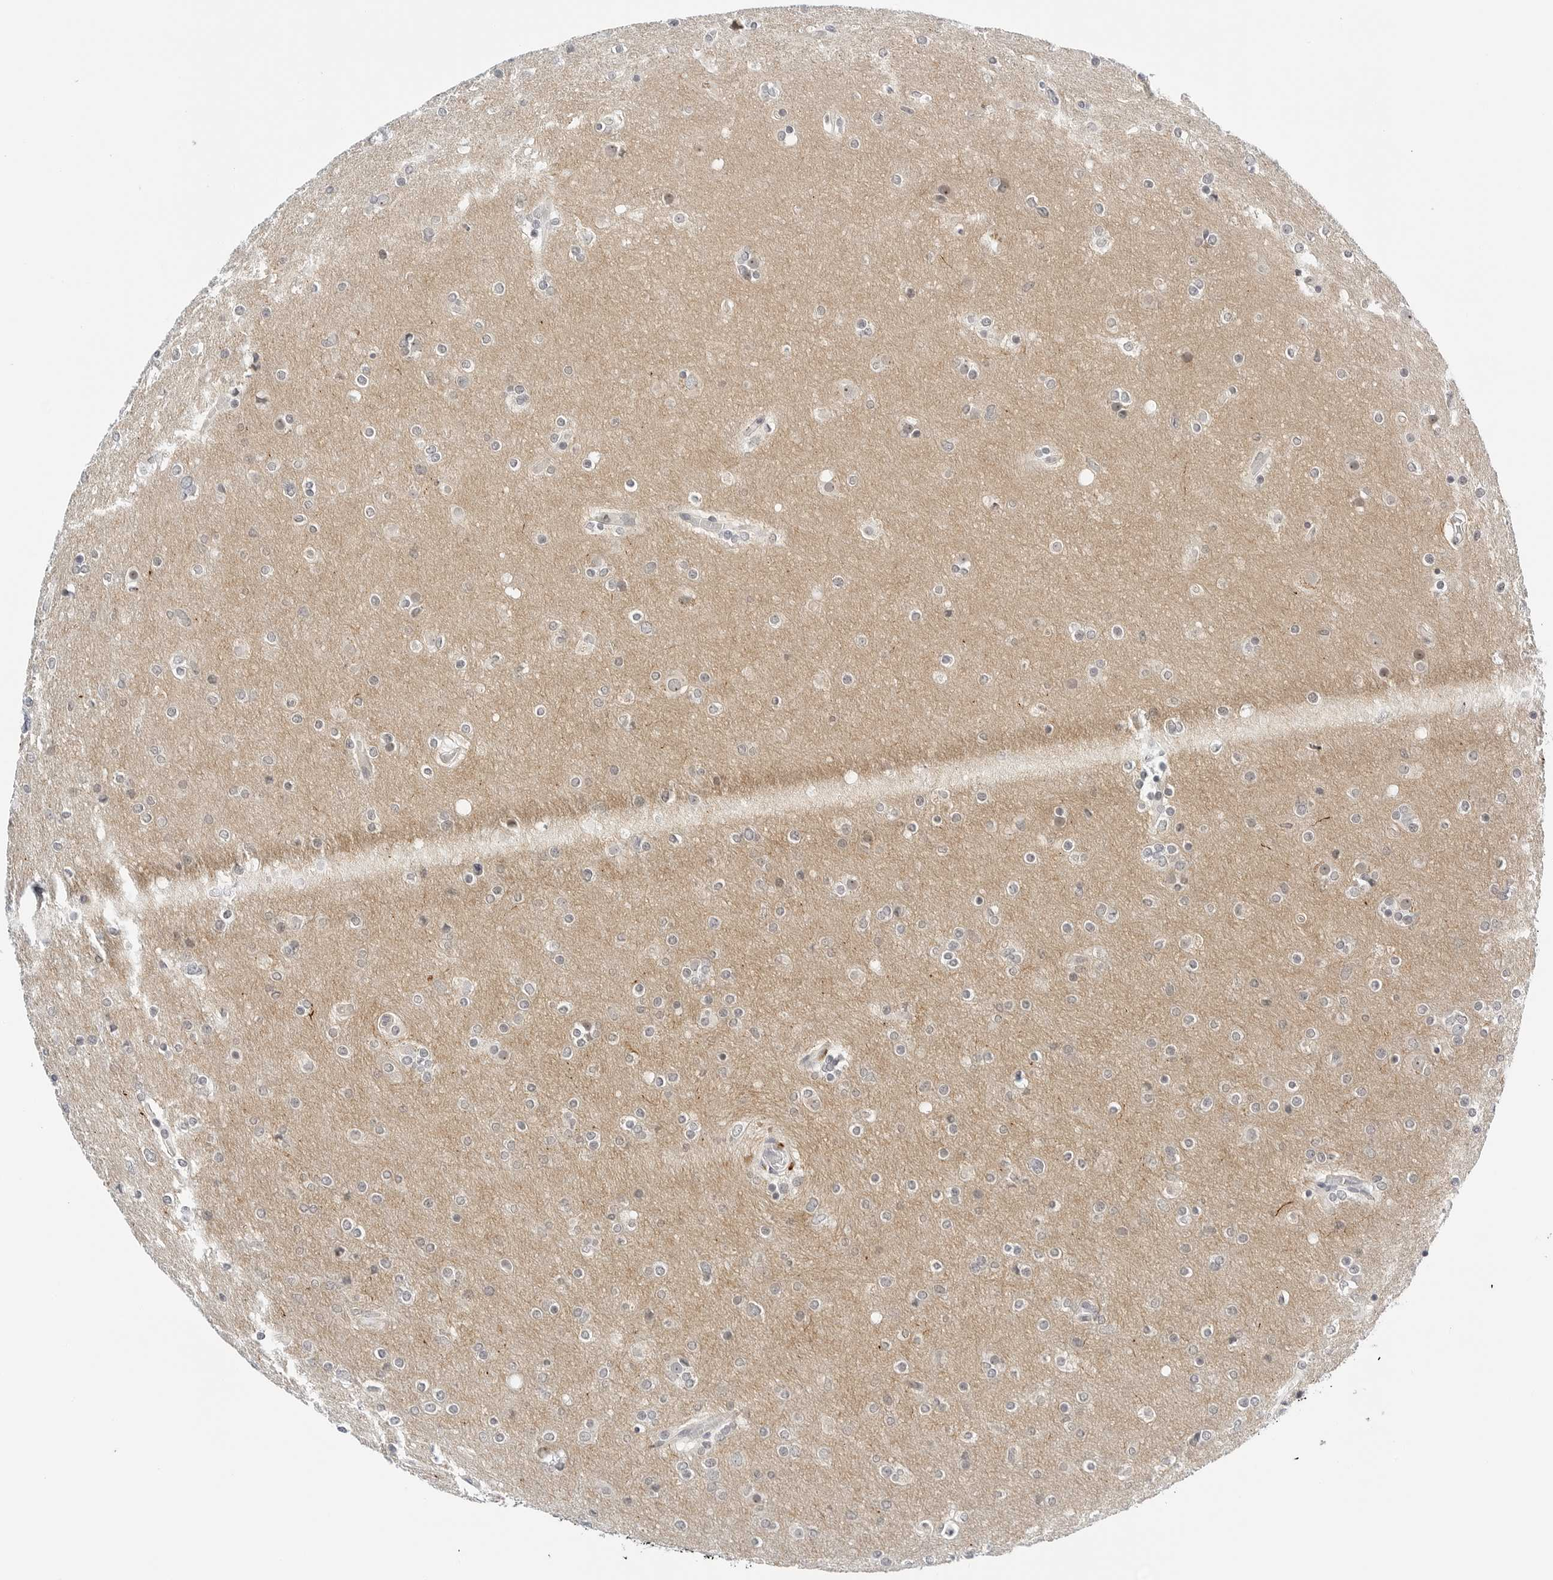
{"staining": {"intensity": "negative", "quantity": "none", "location": "none"}, "tissue": "glioma", "cell_type": "Tumor cells", "image_type": "cancer", "snomed": [{"axis": "morphology", "description": "Glioma, malignant, High grade"}, {"axis": "topography", "description": "Cerebral cortex"}], "caption": "Malignant high-grade glioma was stained to show a protein in brown. There is no significant expression in tumor cells.", "gene": "MAP2K5", "patient": {"sex": "female", "age": 36}}